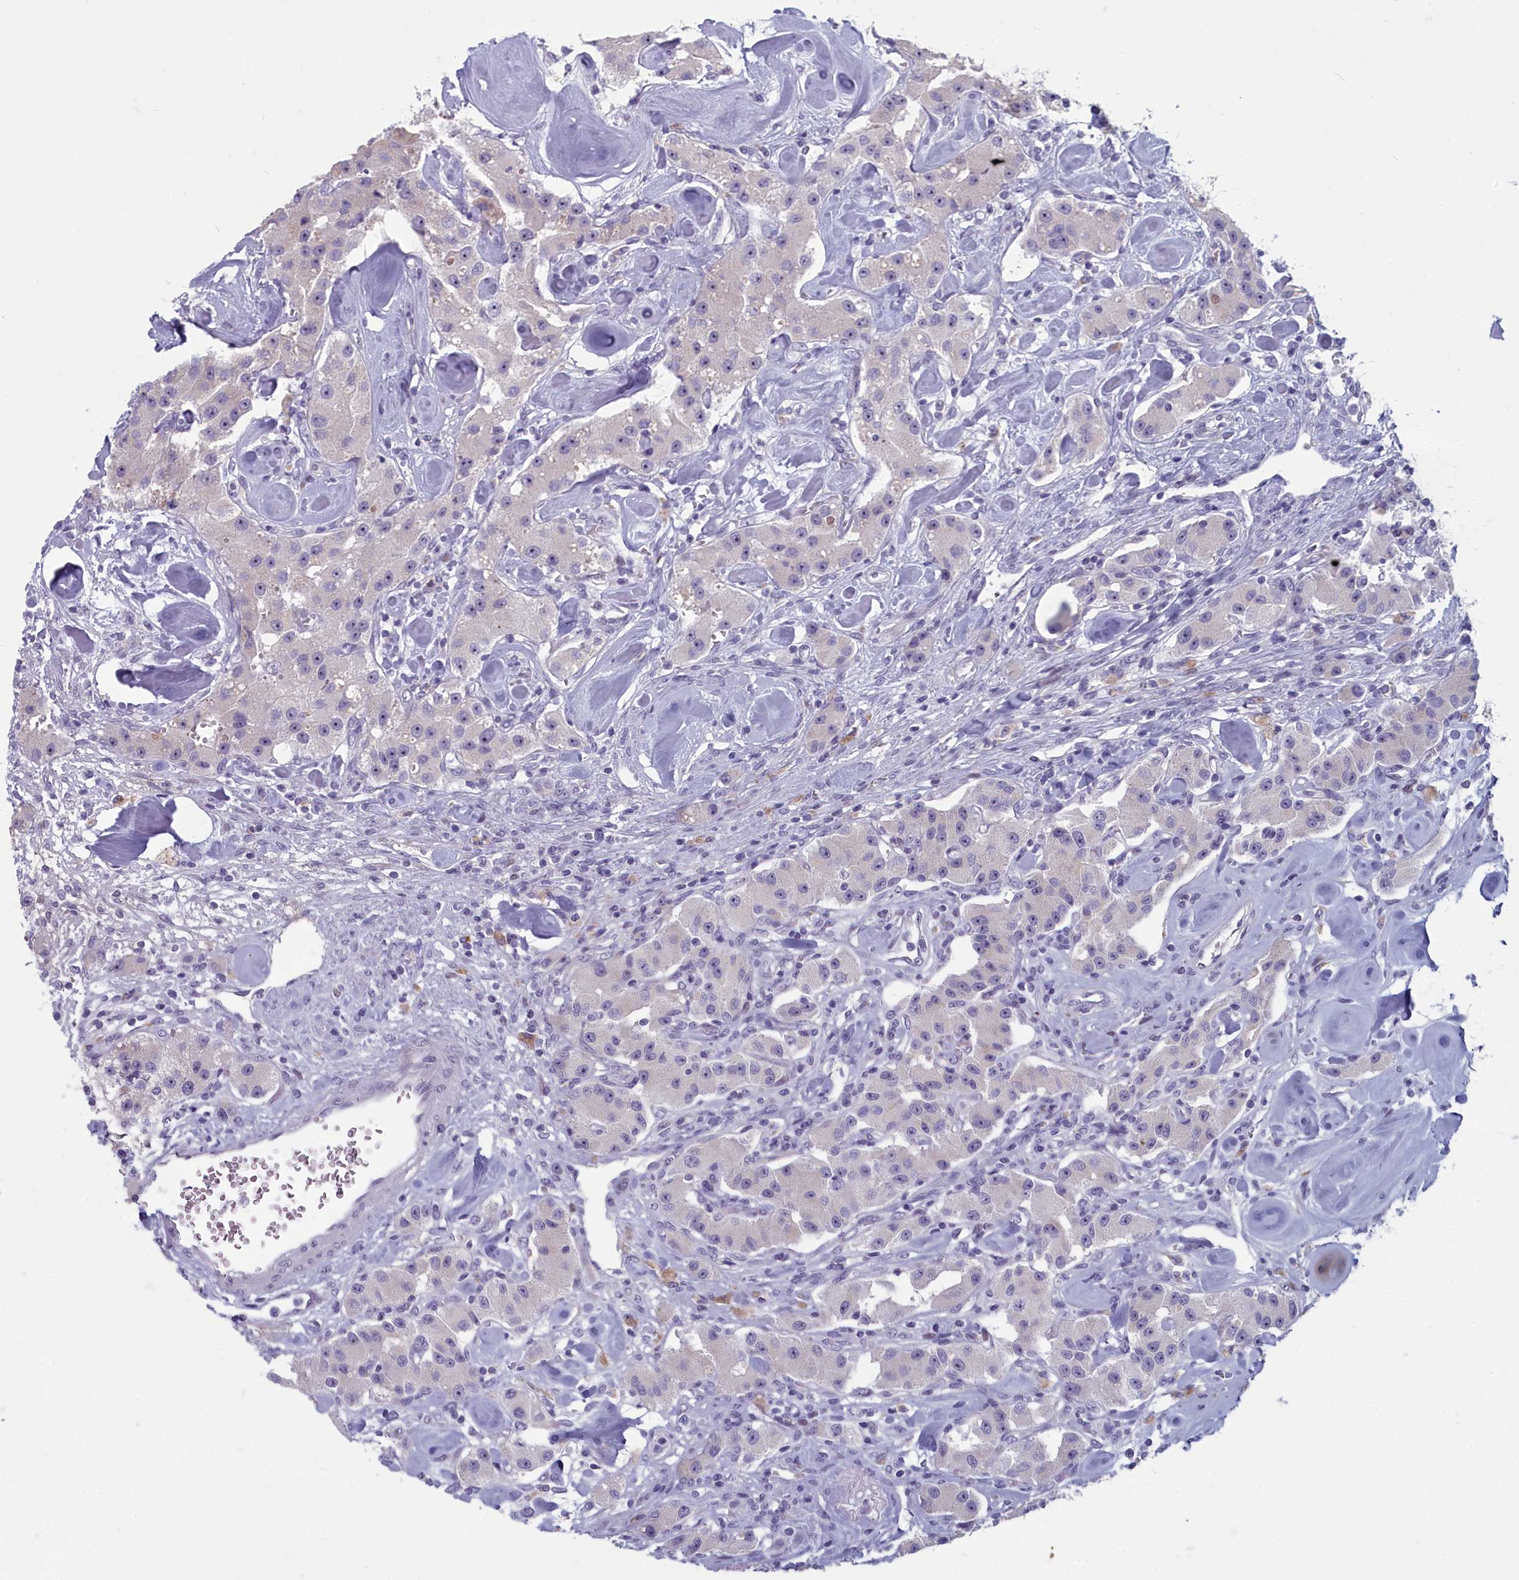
{"staining": {"intensity": "weak", "quantity": "<25%", "location": "nuclear"}, "tissue": "carcinoid", "cell_type": "Tumor cells", "image_type": "cancer", "snomed": [{"axis": "morphology", "description": "Carcinoid, malignant, NOS"}, {"axis": "topography", "description": "Pancreas"}], "caption": "There is no significant expression in tumor cells of carcinoid.", "gene": "INSYN2A", "patient": {"sex": "male", "age": 41}}